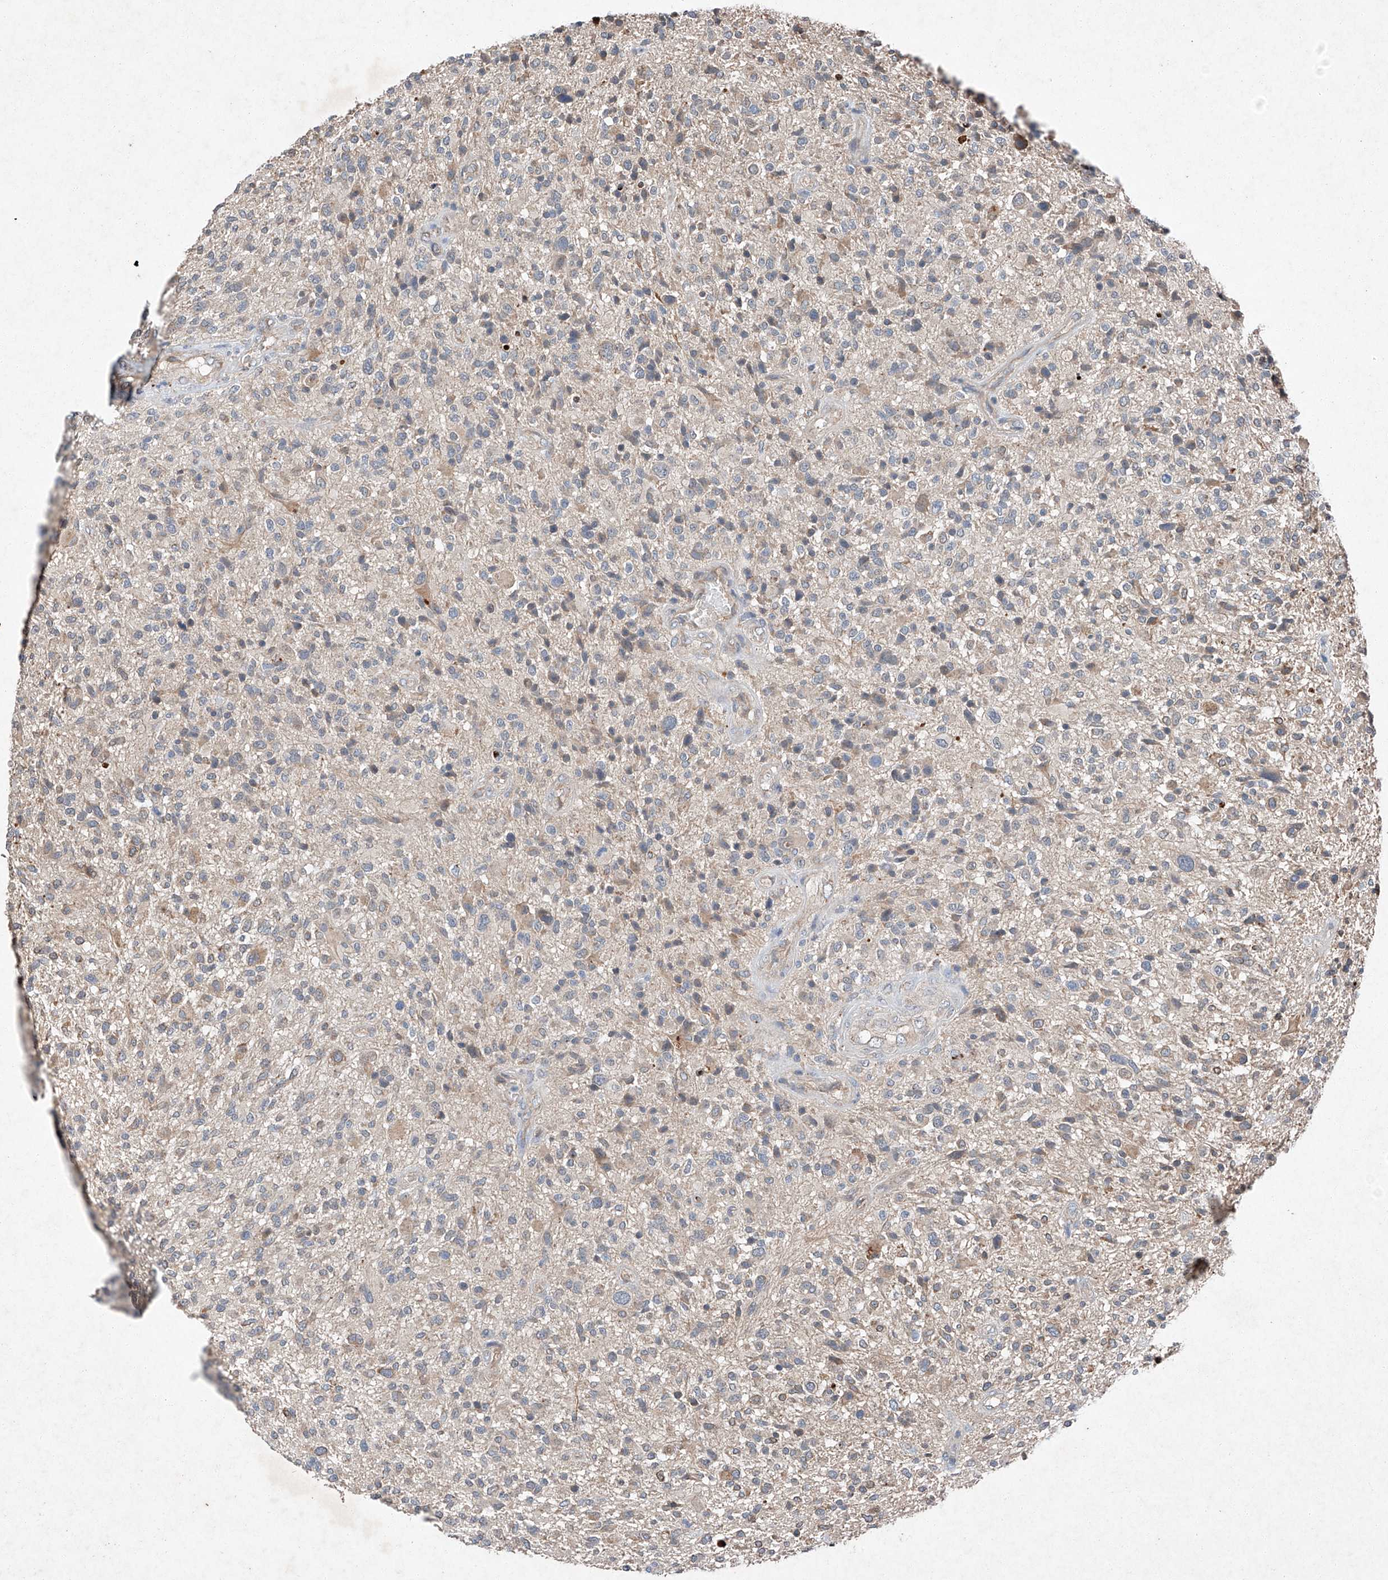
{"staining": {"intensity": "negative", "quantity": "none", "location": "none"}, "tissue": "glioma", "cell_type": "Tumor cells", "image_type": "cancer", "snomed": [{"axis": "morphology", "description": "Glioma, malignant, High grade"}, {"axis": "topography", "description": "Brain"}], "caption": "High-grade glioma (malignant) stained for a protein using immunohistochemistry (IHC) reveals no positivity tumor cells.", "gene": "RUSC1", "patient": {"sex": "male", "age": 47}}